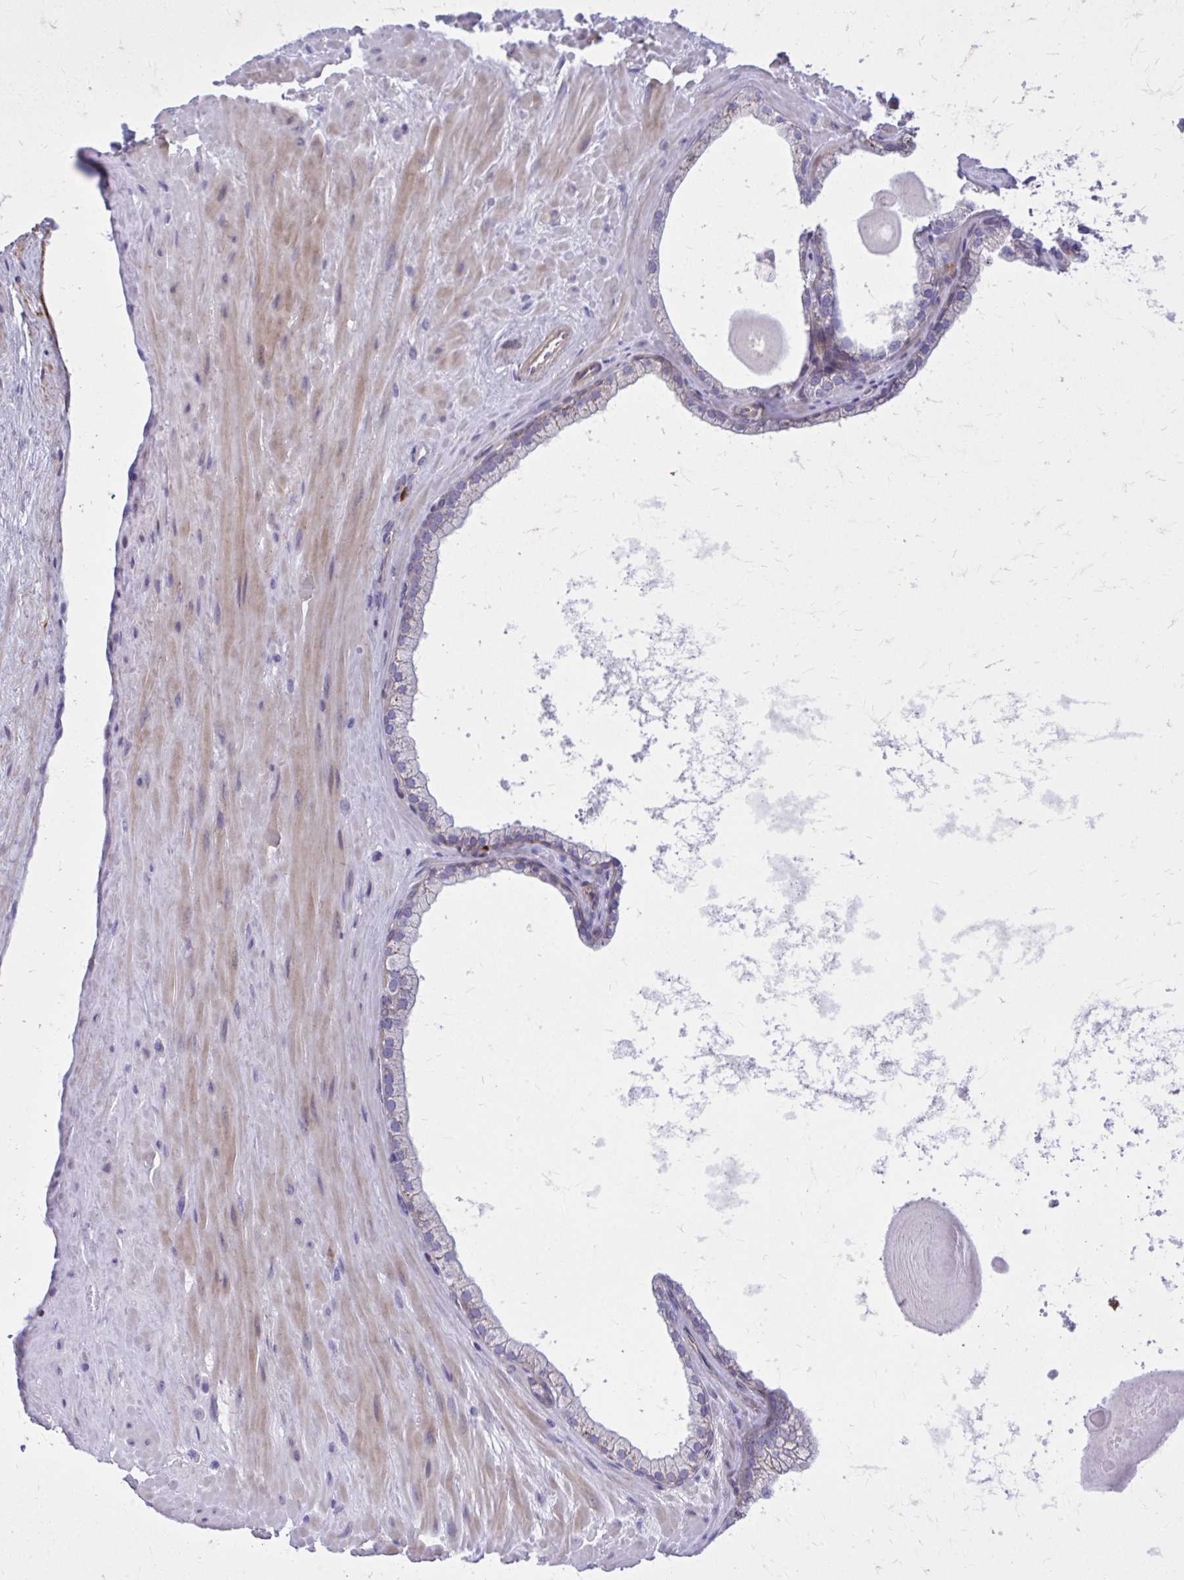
{"staining": {"intensity": "negative", "quantity": "none", "location": "none"}, "tissue": "prostate", "cell_type": "Glandular cells", "image_type": "normal", "snomed": [{"axis": "morphology", "description": "Normal tissue, NOS"}, {"axis": "topography", "description": "Prostate"}, {"axis": "topography", "description": "Peripheral nerve tissue"}], "caption": "The photomicrograph displays no significant expression in glandular cells of prostate.", "gene": "ADAMTSL1", "patient": {"sex": "male", "age": 61}}